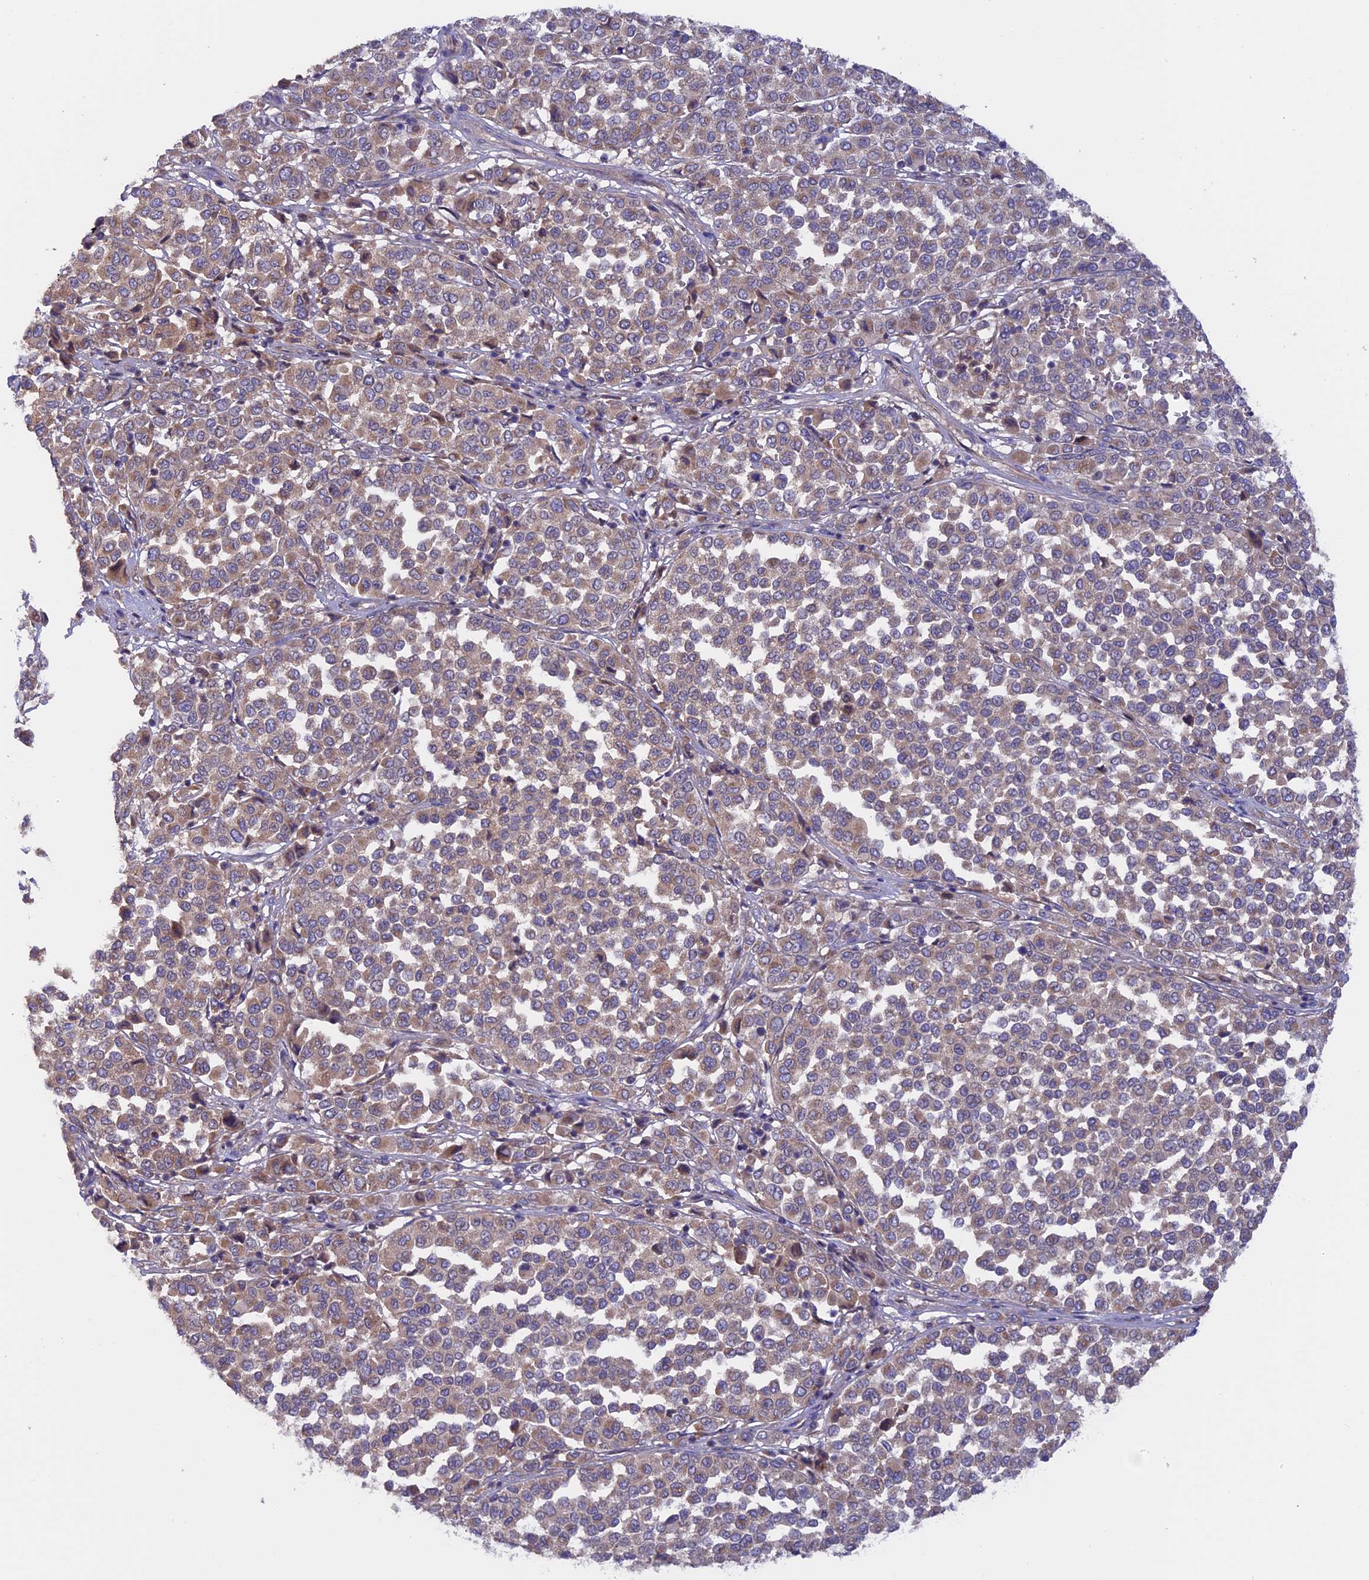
{"staining": {"intensity": "weak", "quantity": ">75%", "location": "cytoplasmic/membranous"}, "tissue": "melanoma", "cell_type": "Tumor cells", "image_type": "cancer", "snomed": [{"axis": "morphology", "description": "Malignant melanoma, Metastatic site"}, {"axis": "topography", "description": "Pancreas"}], "caption": "An image showing weak cytoplasmic/membranous staining in about >75% of tumor cells in malignant melanoma (metastatic site), as visualized by brown immunohistochemical staining.", "gene": "PTPN9", "patient": {"sex": "female", "age": 30}}